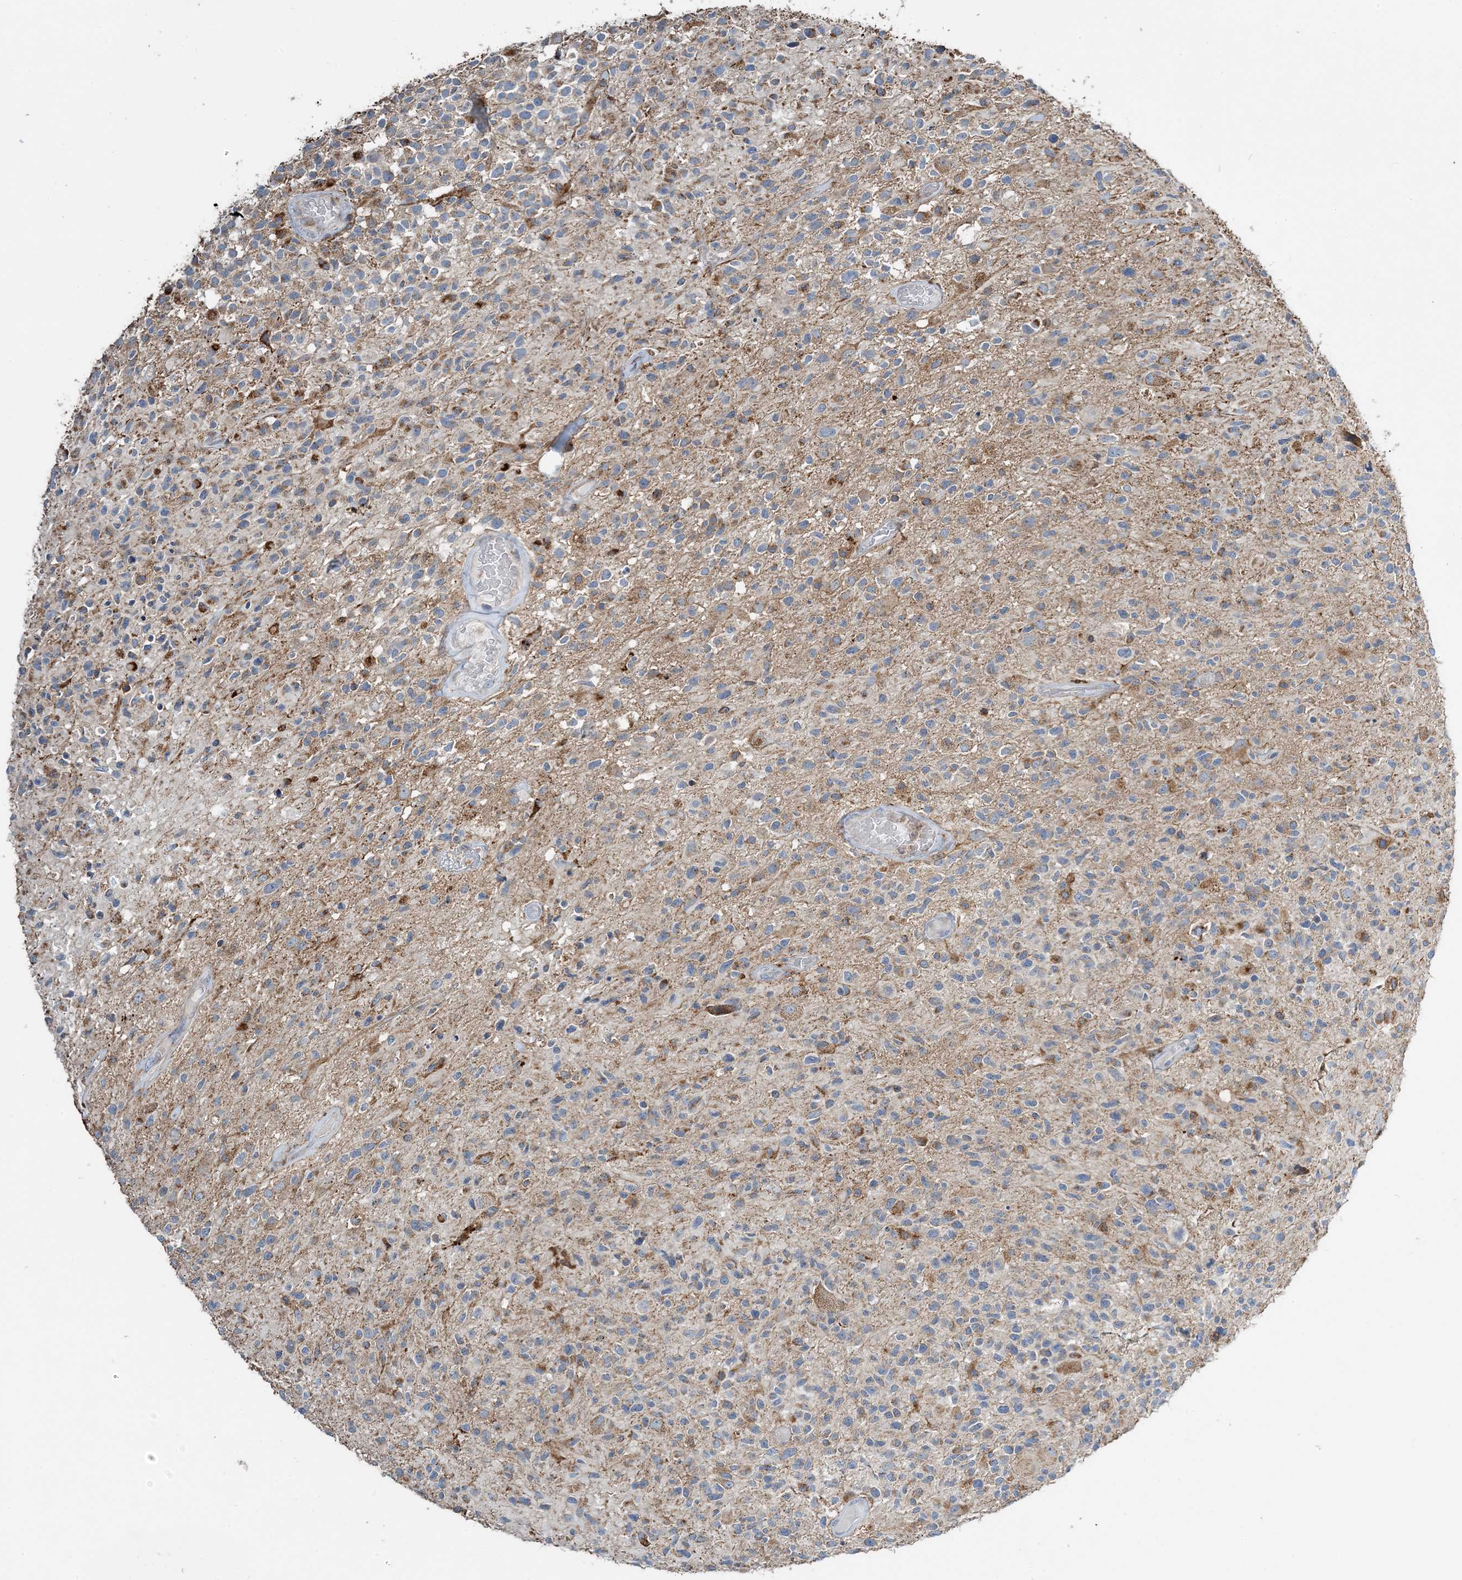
{"staining": {"intensity": "moderate", "quantity": "<25%", "location": "cytoplasmic/membranous"}, "tissue": "glioma", "cell_type": "Tumor cells", "image_type": "cancer", "snomed": [{"axis": "morphology", "description": "Glioma, malignant, High grade"}, {"axis": "morphology", "description": "Glioblastoma, NOS"}, {"axis": "topography", "description": "Brain"}], "caption": "This micrograph displays immunohistochemistry (IHC) staining of human malignant glioma (high-grade), with low moderate cytoplasmic/membranous positivity in approximately <25% of tumor cells.", "gene": "TMLHE", "patient": {"sex": "male", "age": 60}}